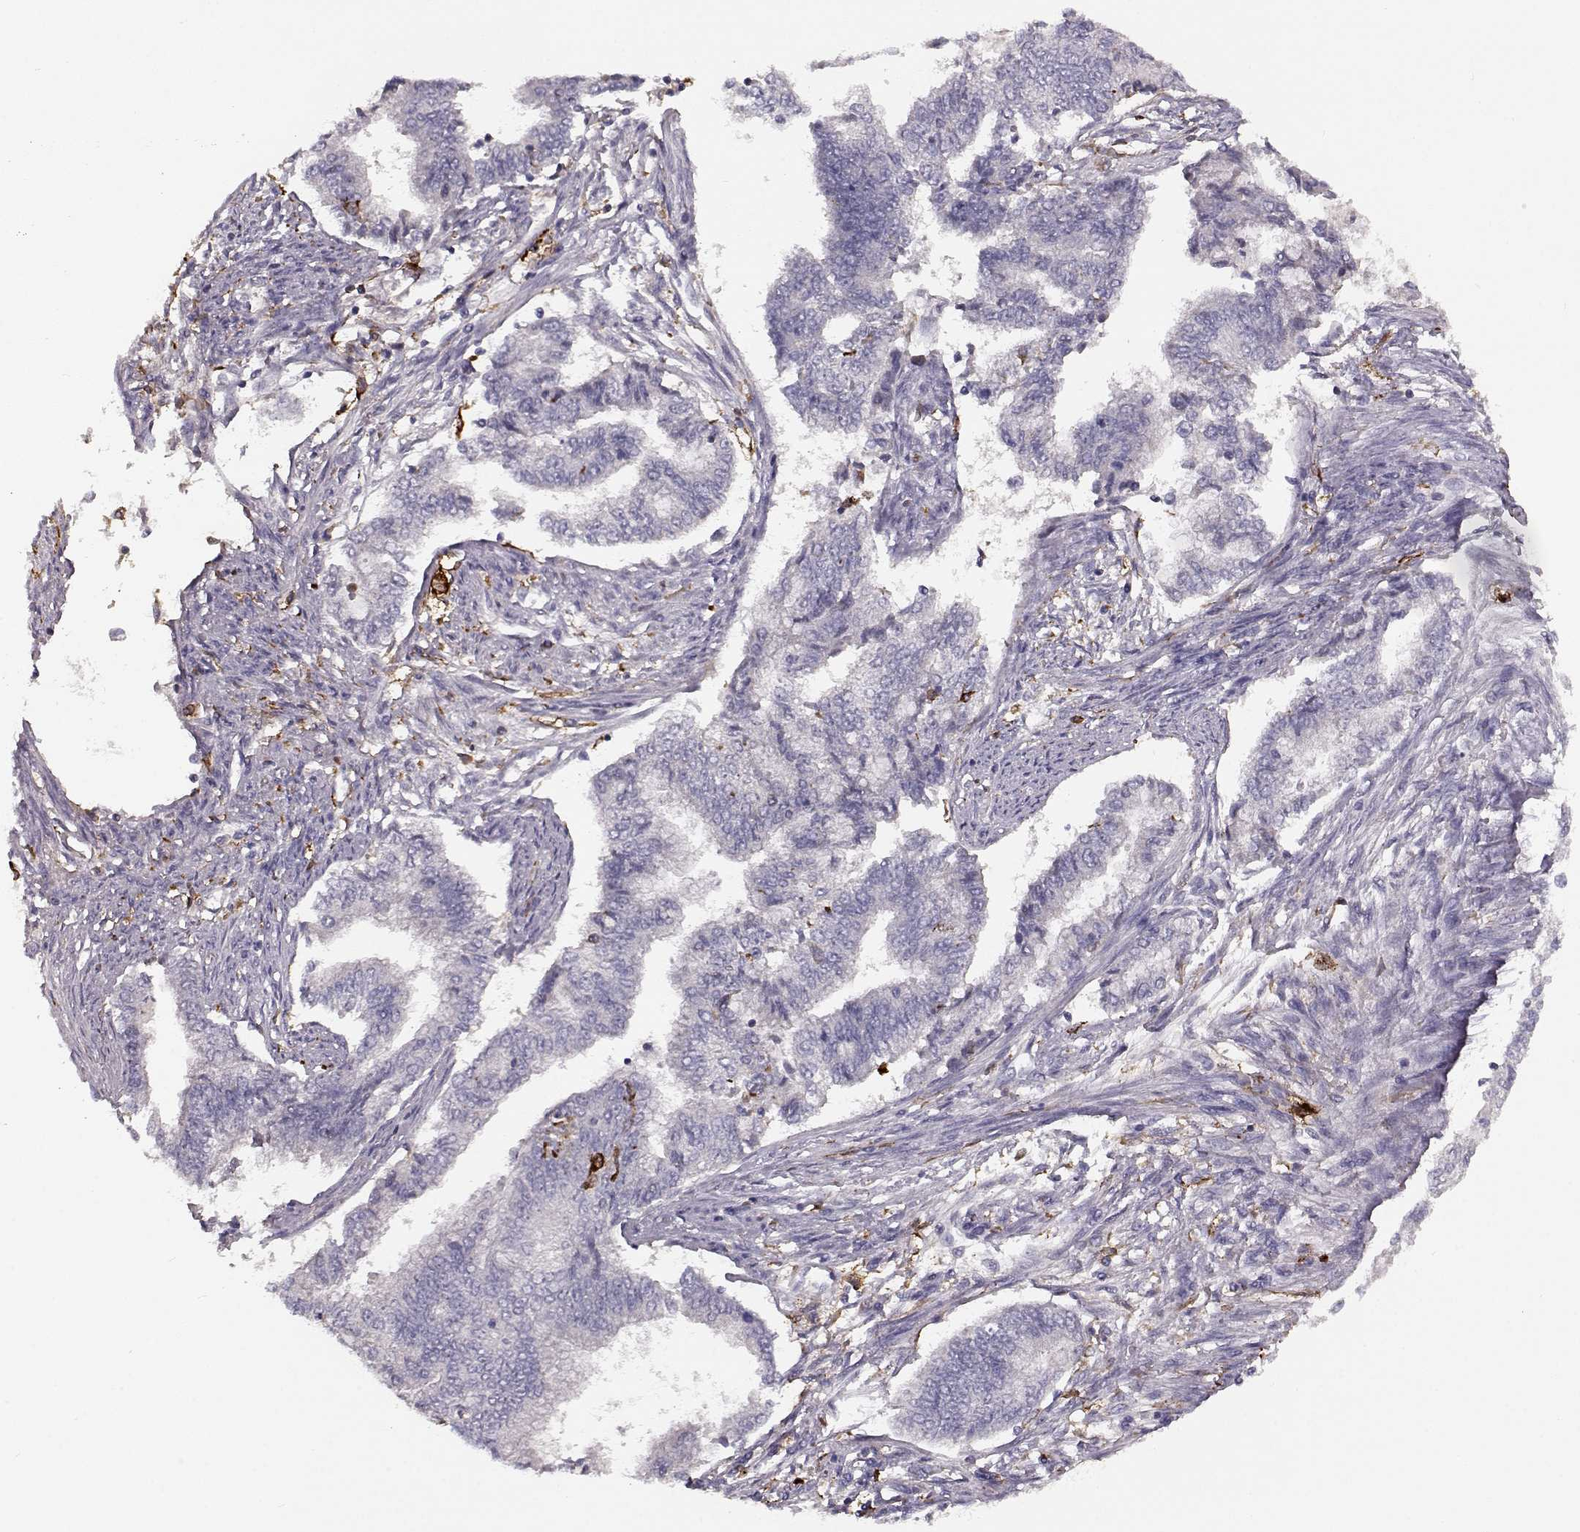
{"staining": {"intensity": "negative", "quantity": "none", "location": "none"}, "tissue": "endometrial cancer", "cell_type": "Tumor cells", "image_type": "cancer", "snomed": [{"axis": "morphology", "description": "Adenocarcinoma, NOS"}, {"axis": "topography", "description": "Endometrium"}], "caption": "Immunohistochemistry (IHC) photomicrograph of neoplastic tissue: adenocarcinoma (endometrial) stained with DAB (3,3'-diaminobenzidine) reveals no significant protein positivity in tumor cells.", "gene": "CCNF", "patient": {"sex": "female", "age": 65}}